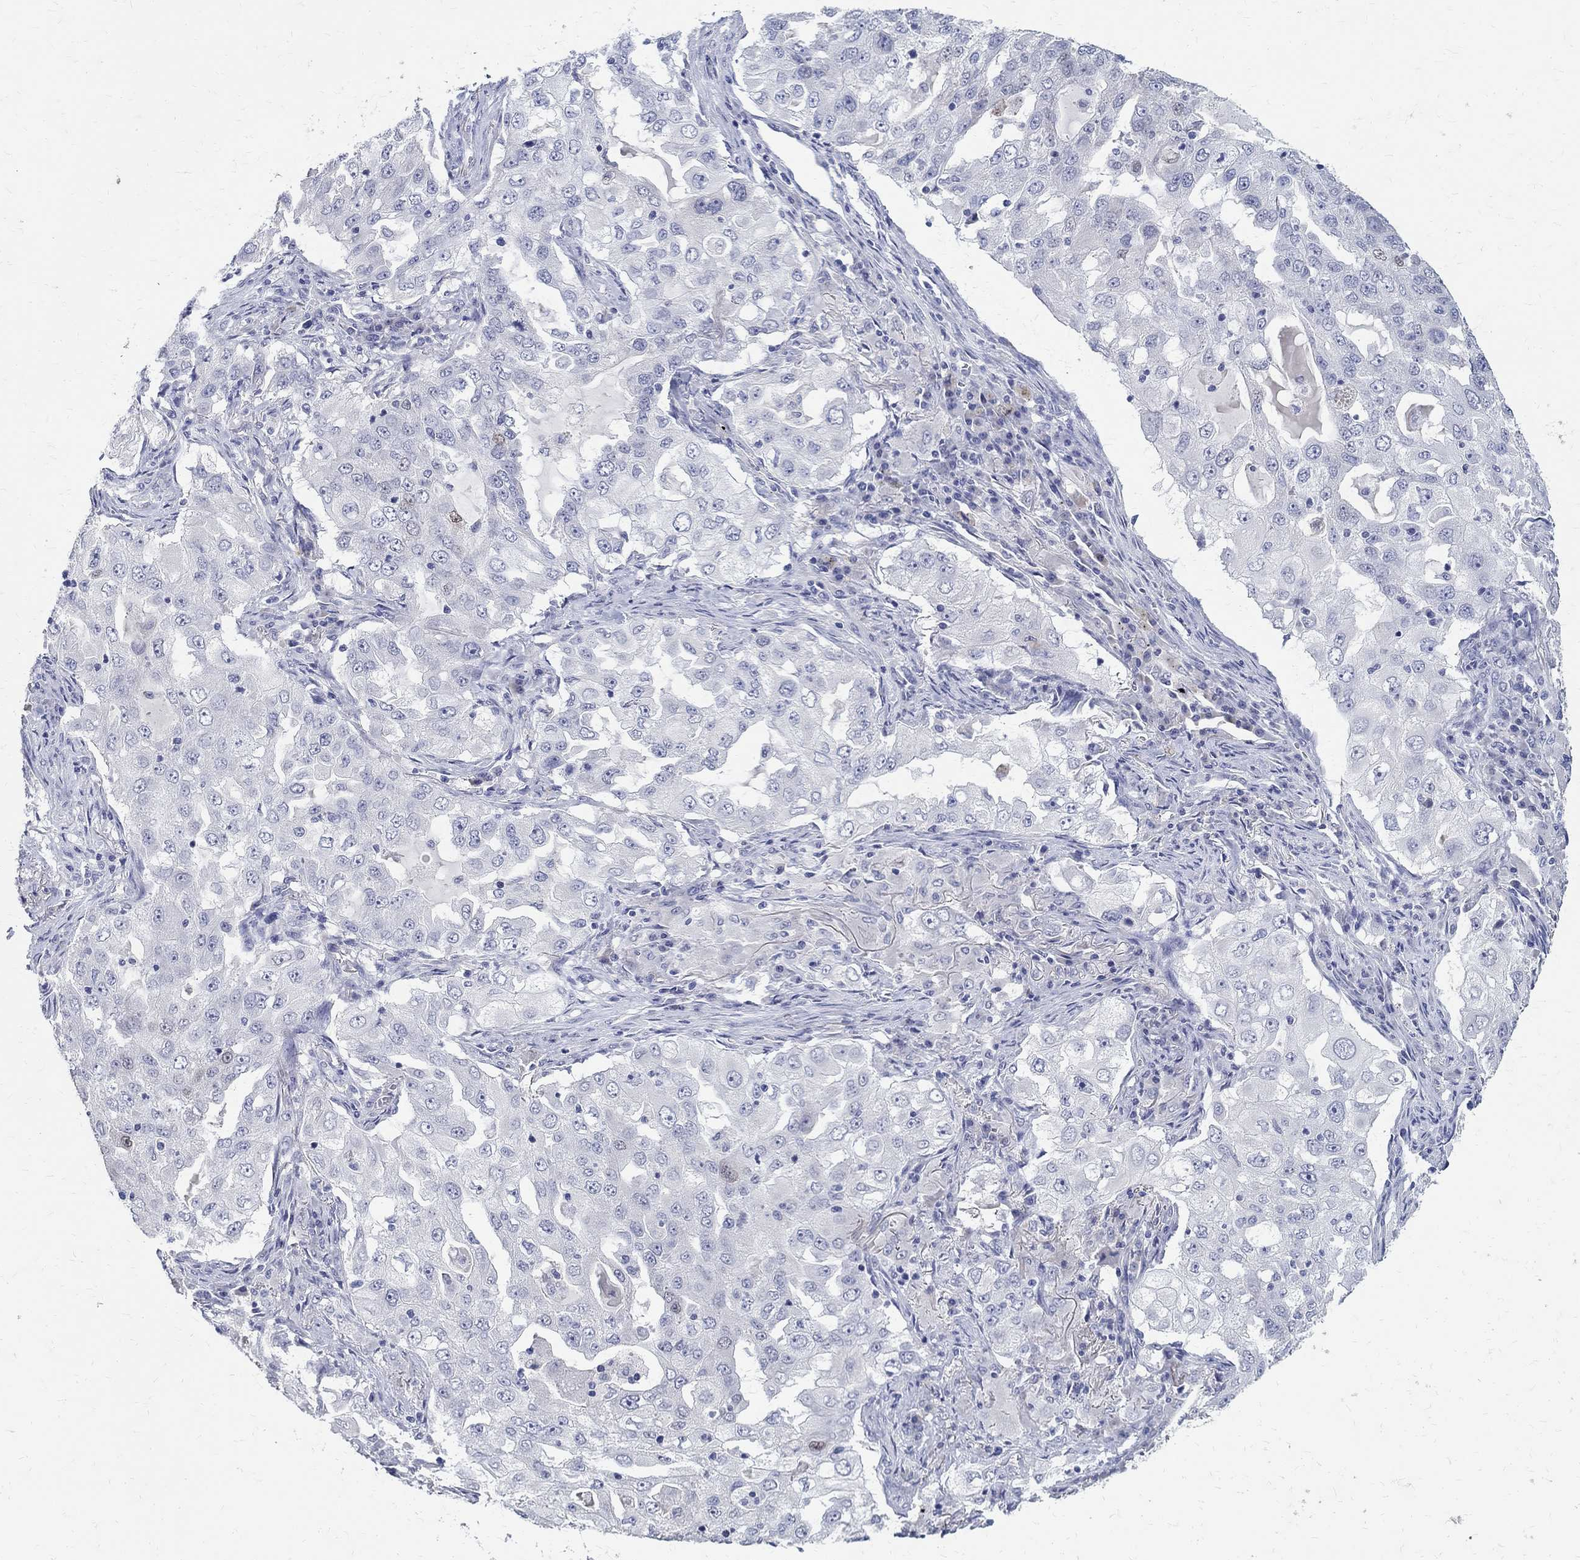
{"staining": {"intensity": "weak", "quantity": "<25%", "location": "nuclear"}, "tissue": "lung cancer", "cell_type": "Tumor cells", "image_type": "cancer", "snomed": [{"axis": "morphology", "description": "Adenocarcinoma, NOS"}, {"axis": "topography", "description": "Lung"}], "caption": "Tumor cells are negative for brown protein staining in lung adenocarcinoma.", "gene": "SOX2", "patient": {"sex": "female", "age": 61}}